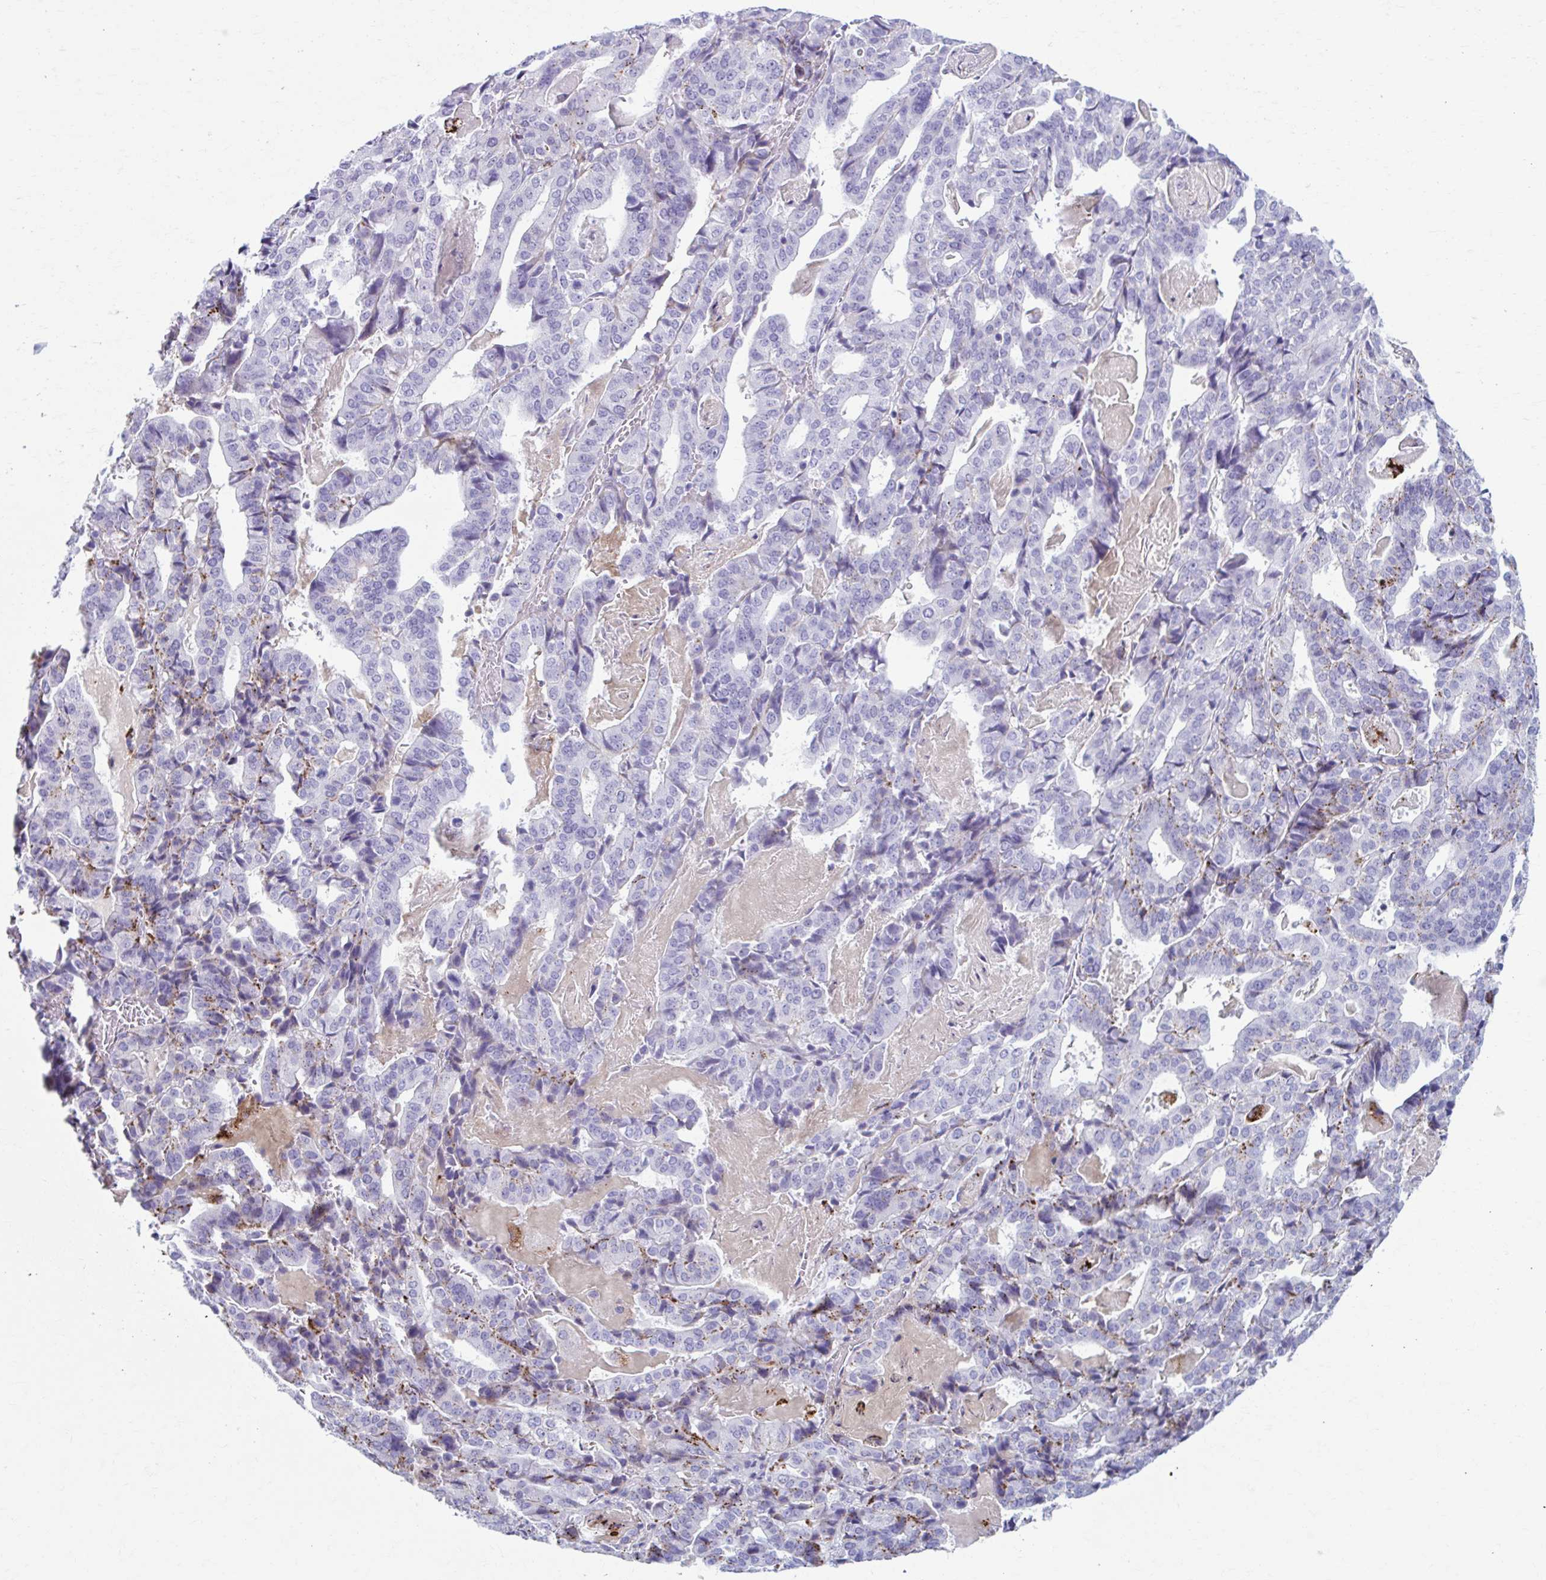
{"staining": {"intensity": "moderate", "quantity": "<25%", "location": "cytoplasmic/membranous"}, "tissue": "stomach cancer", "cell_type": "Tumor cells", "image_type": "cancer", "snomed": [{"axis": "morphology", "description": "Adenocarcinoma, NOS"}, {"axis": "topography", "description": "Stomach"}], "caption": "An IHC photomicrograph of neoplastic tissue is shown. Protein staining in brown shows moderate cytoplasmic/membranous positivity in stomach cancer (adenocarcinoma) within tumor cells. (Brightfield microscopy of DAB IHC at high magnification).", "gene": "C12orf71", "patient": {"sex": "male", "age": 48}}